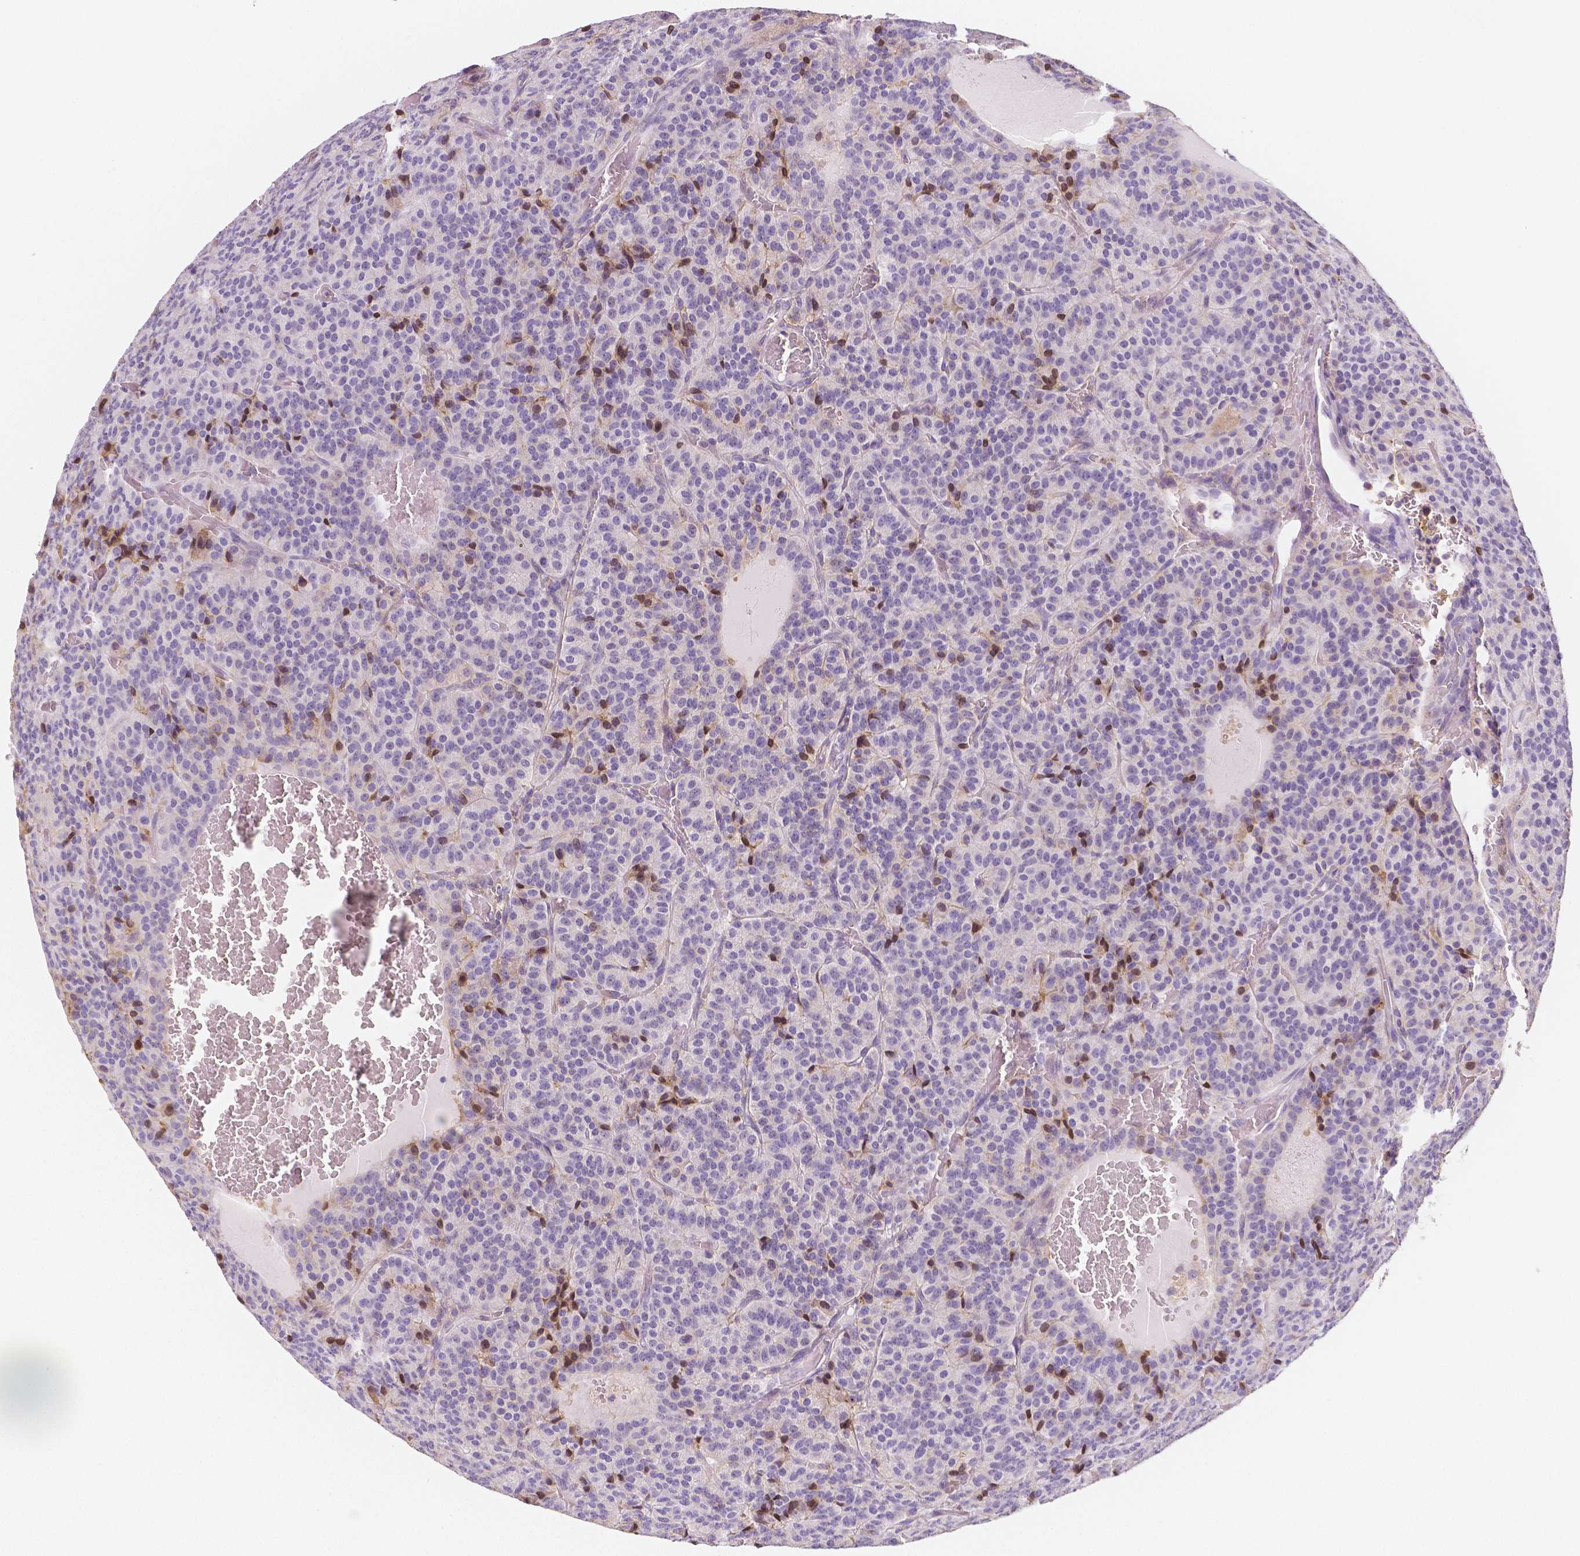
{"staining": {"intensity": "moderate", "quantity": "<25%", "location": "nuclear"}, "tissue": "carcinoid", "cell_type": "Tumor cells", "image_type": "cancer", "snomed": [{"axis": "morphology", "description": "Carcinoid, malignant, NOS"}, {"axis": "topography", "description": "Lung"}], "caption": "A high-resolution image shows immunohistochemistry (IHC) staining of carcinoid, which displays moderate nuclear expression in about <25% of tumor cells.", "gene": "GABRD", "patient": {"sex": "male", "age": 70}}